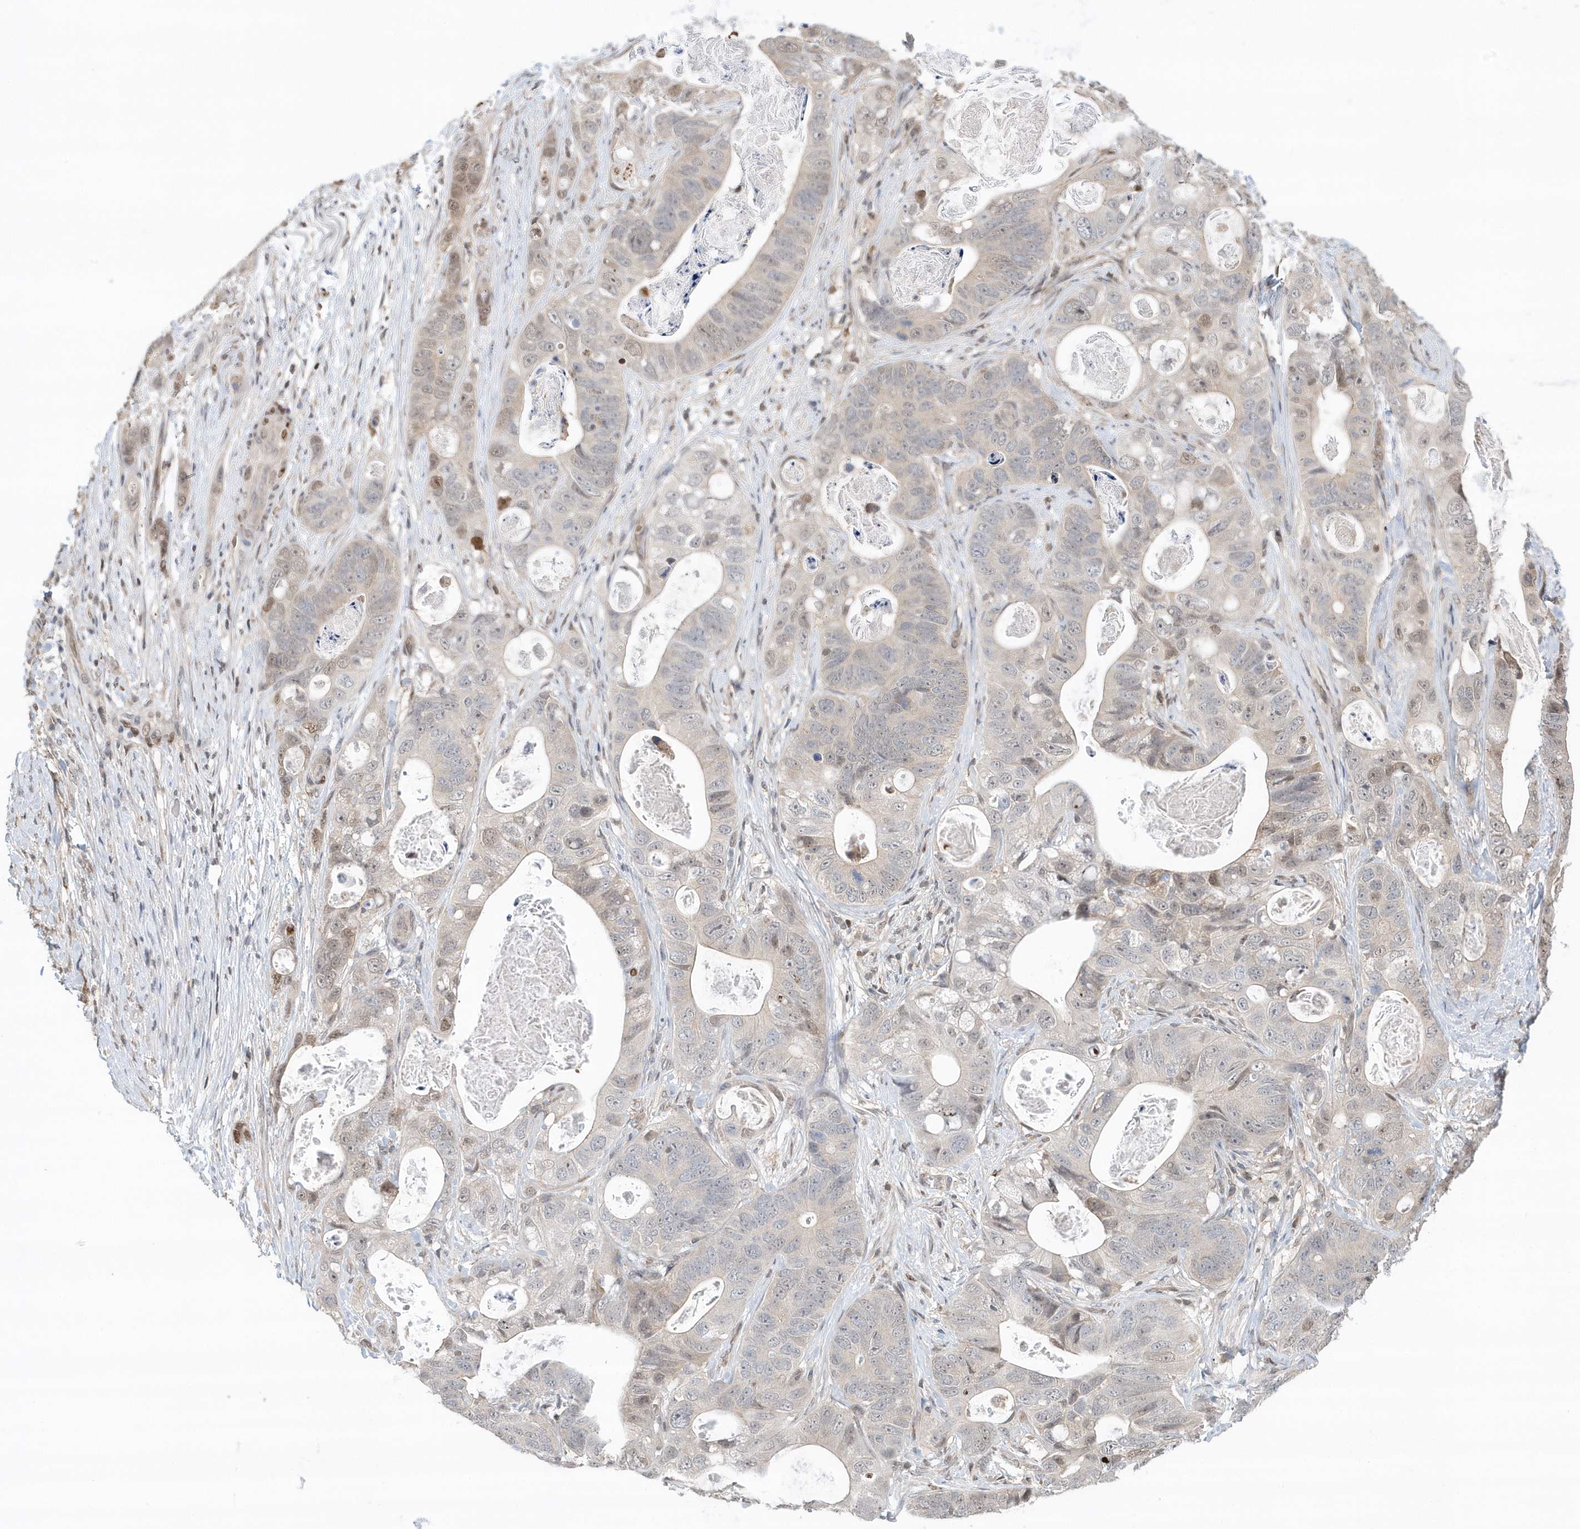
{"staining": {"intensity": "moderate", "quantity": "<25%", "location": "nuclear"}, "tissue": "stomach cancer", "cell_type": "Tumor cells", "image_type": "cancer", "snomed": [{"axis": "morphology", "description": "Adenocarcinoma, NOS"}, {"axis": "topography", "description": "Stomach"}], "caption": "Protein expression by immunohistochemistry (IHC) reveals moderate nuclear expression in approximately <25% of tumor cells in stomach adenocarcinoma.", "gene": "SUMO2", "patient": {"sex": "female", "age": 89}}